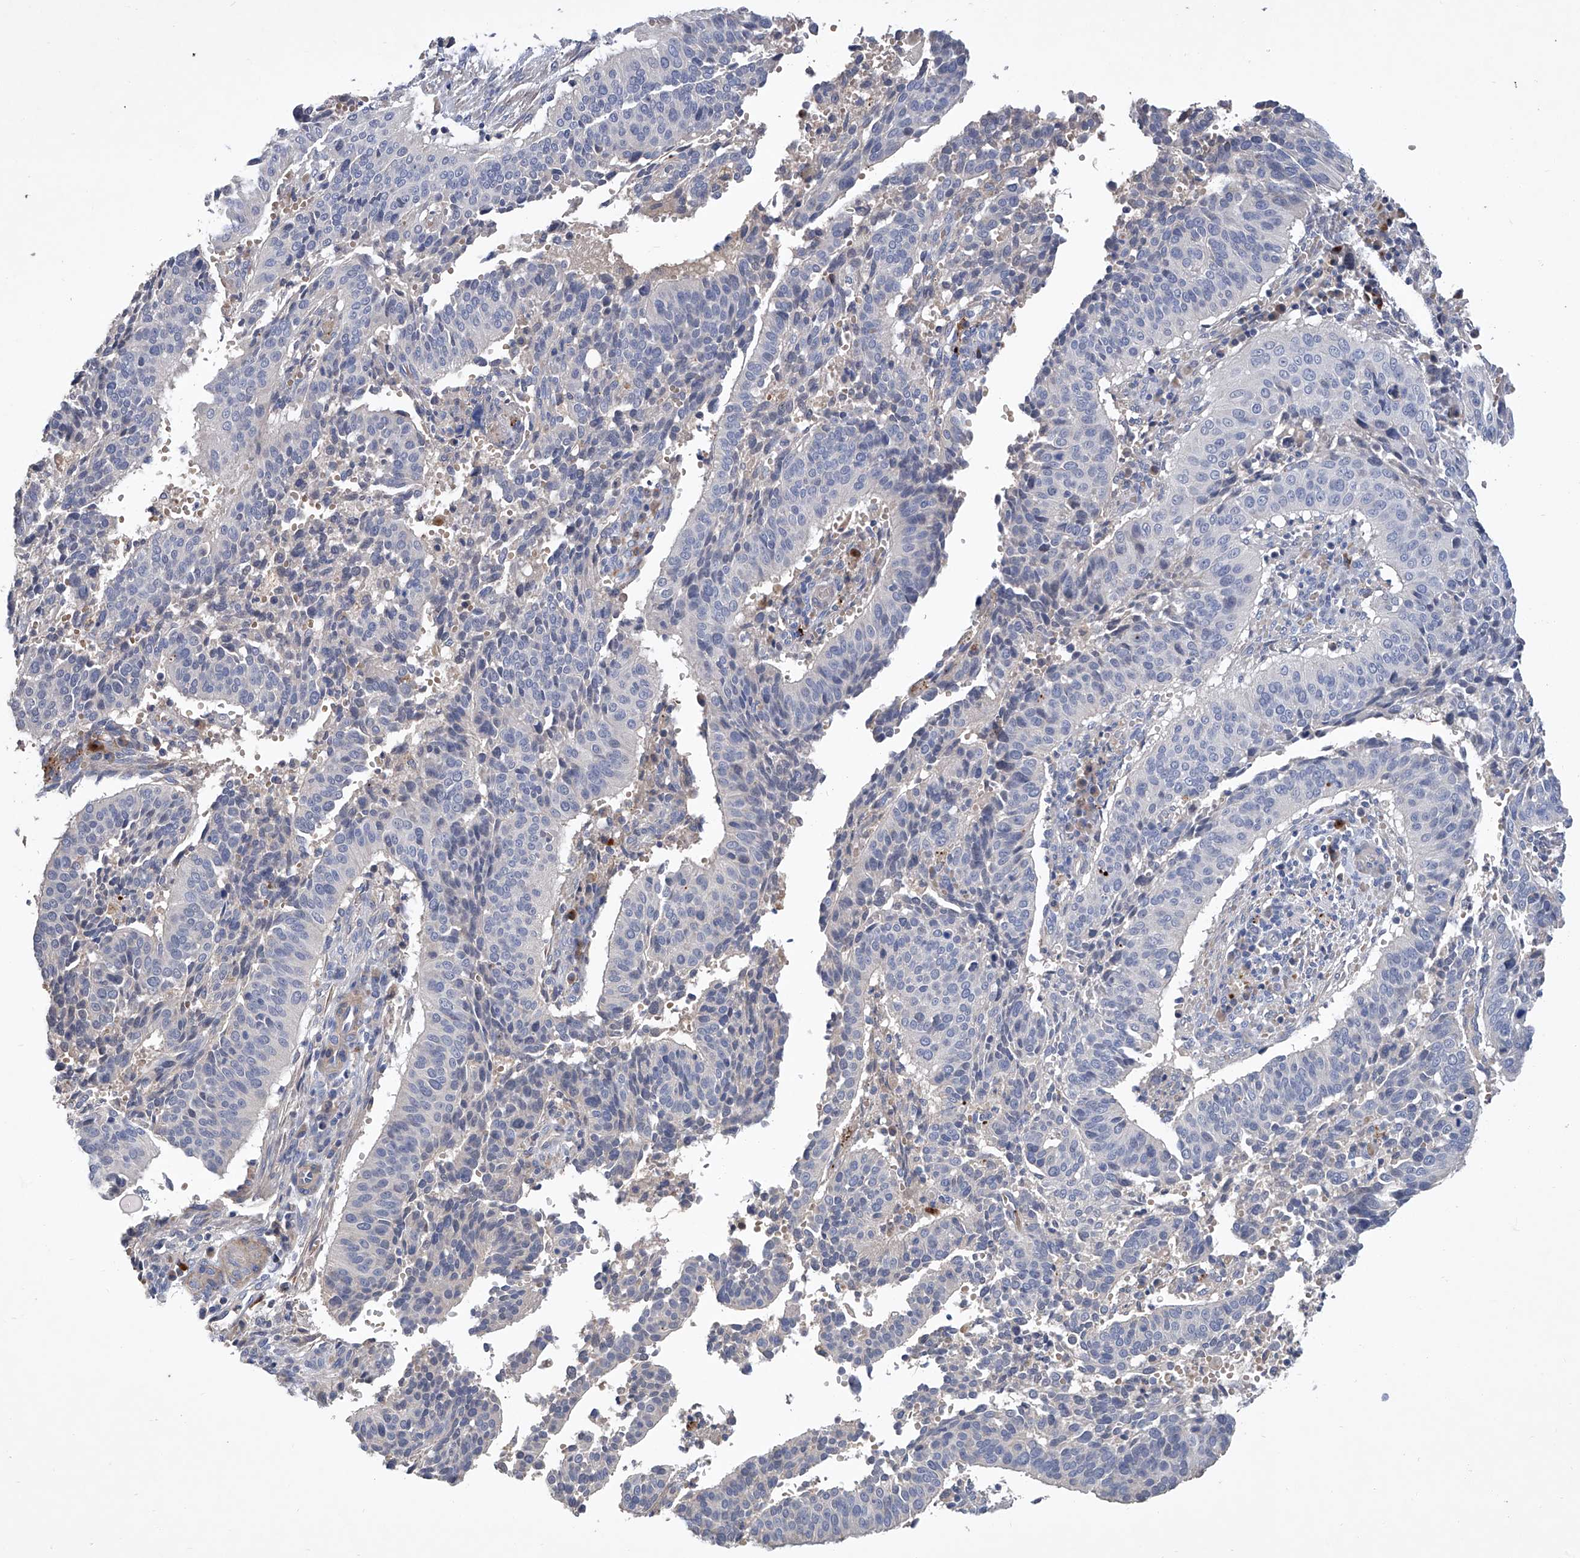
{"staining": {"intensity": "negative", "quantity": "none", "location": "none"}, "tissue": "cervical cancer", "cell_type": "Tumor cells", "image_type": "cancer", "snomed": [{"axis": "morphology", "description": "Normal tissue, NOS"}, {"axis": "morphology", "description": "Squamous cell carcinoma, NOS"}, {"axis": "topography", "description": "Cervix"}], "caption": "Immunohistochemical staining of cervical squamous cell carcinoma reveals no significant positivity in tumor cells.", "gene": "GPT", "patient": {"sex": "female", "age": 39}}